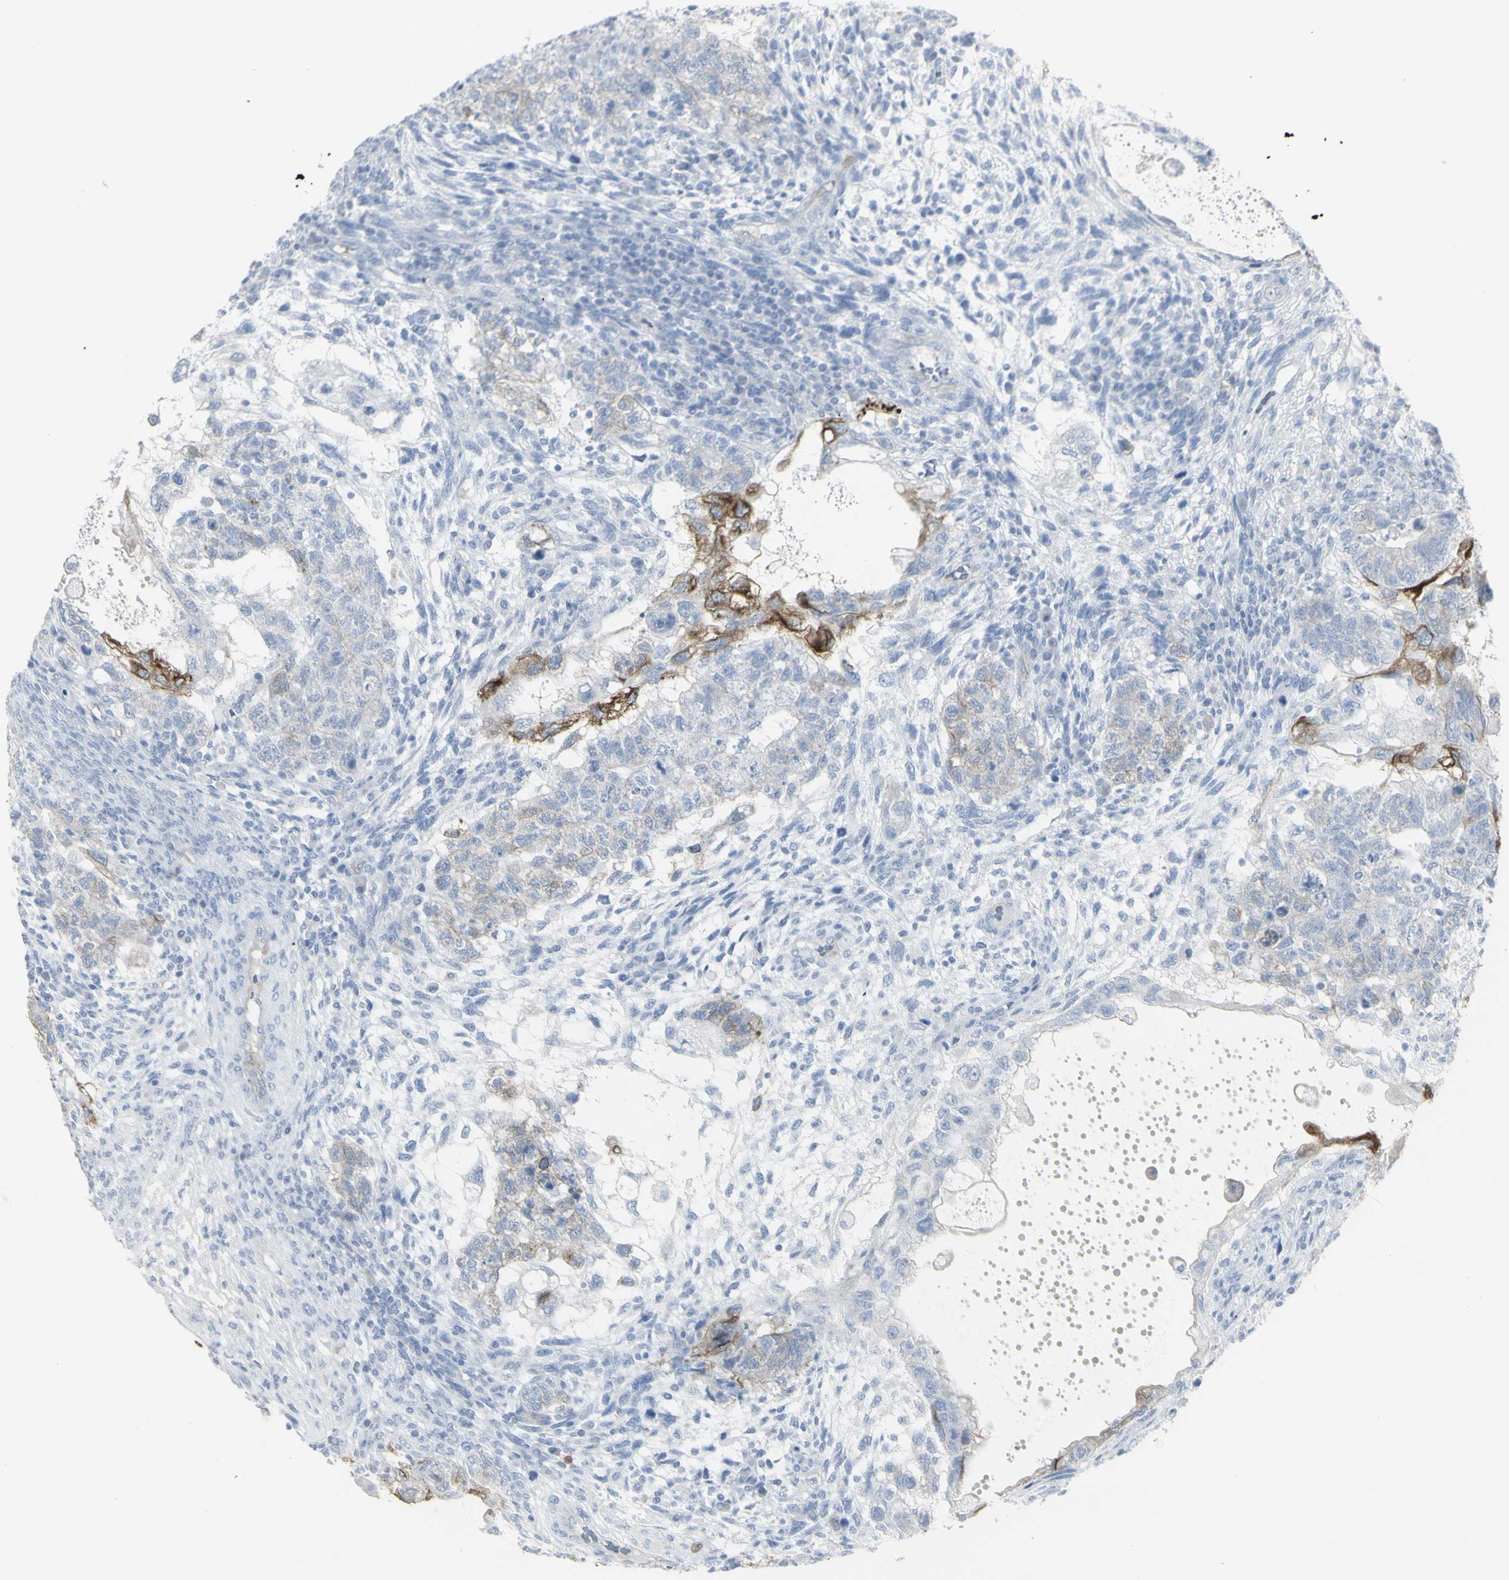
{"staining": {"intensity": "moderate", "quantity": "<25%", "location": "cytoplasmic/membranous"}, "tissue": "testis cancer", "cell_type": "Tumor cells", "image_type": "cancer", "snomed": [{"axis": "morphology", "description": "Normal tissue, NOS"}, {"axis": "morphology", "description": "Carcinoma, Embryonal, NOS"}, {"axis": "topography", "description": "Testis"}], "caption": "Protein staining of embryonal carcinoma (testis) tissue displays moderate cytoplasmic/membranous expression in approximately <25% of tumor cells.", "gene": "ENSG00000198211", "patient": {"sex": "male", "age": 36}}